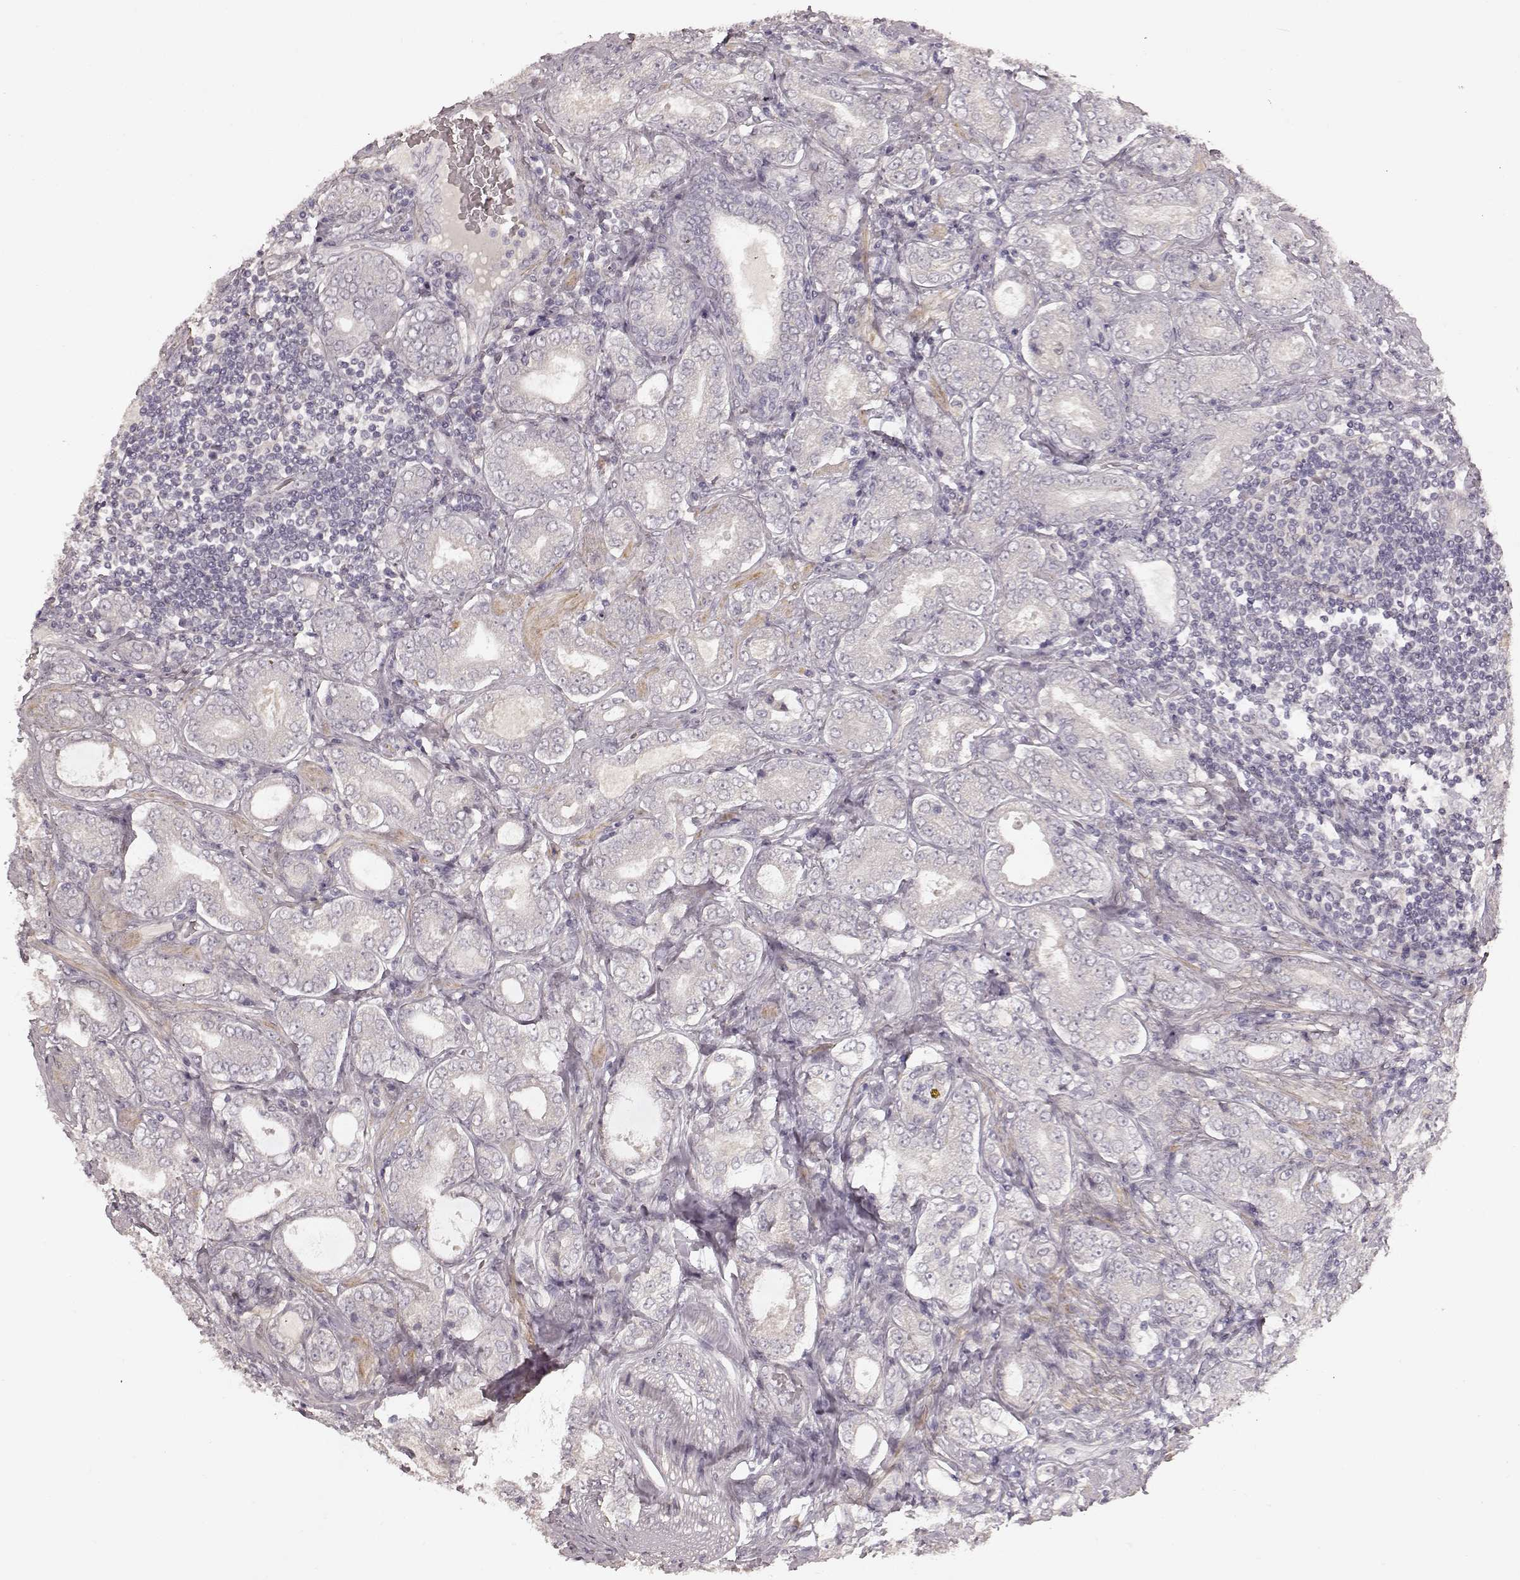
{"staining": {"intensity": "negative", "quantity": "none", "location": "none"}, "tissue": "prostate cancer", "cell_type": "Tumor cells", "image_type": "cancer", "snomed": [{"axis": "morphology", "description": "Adenocarcinoma, NOS"}, {"axis": "topography", "description": "Prostate"}], "caption": "This is a micrograph of IHC staining of prostate adenocarcinoma, which shows no staining in tumor cells.", "gene": "KCNJ9", "patient": {"sex": "male", "age": 64}}